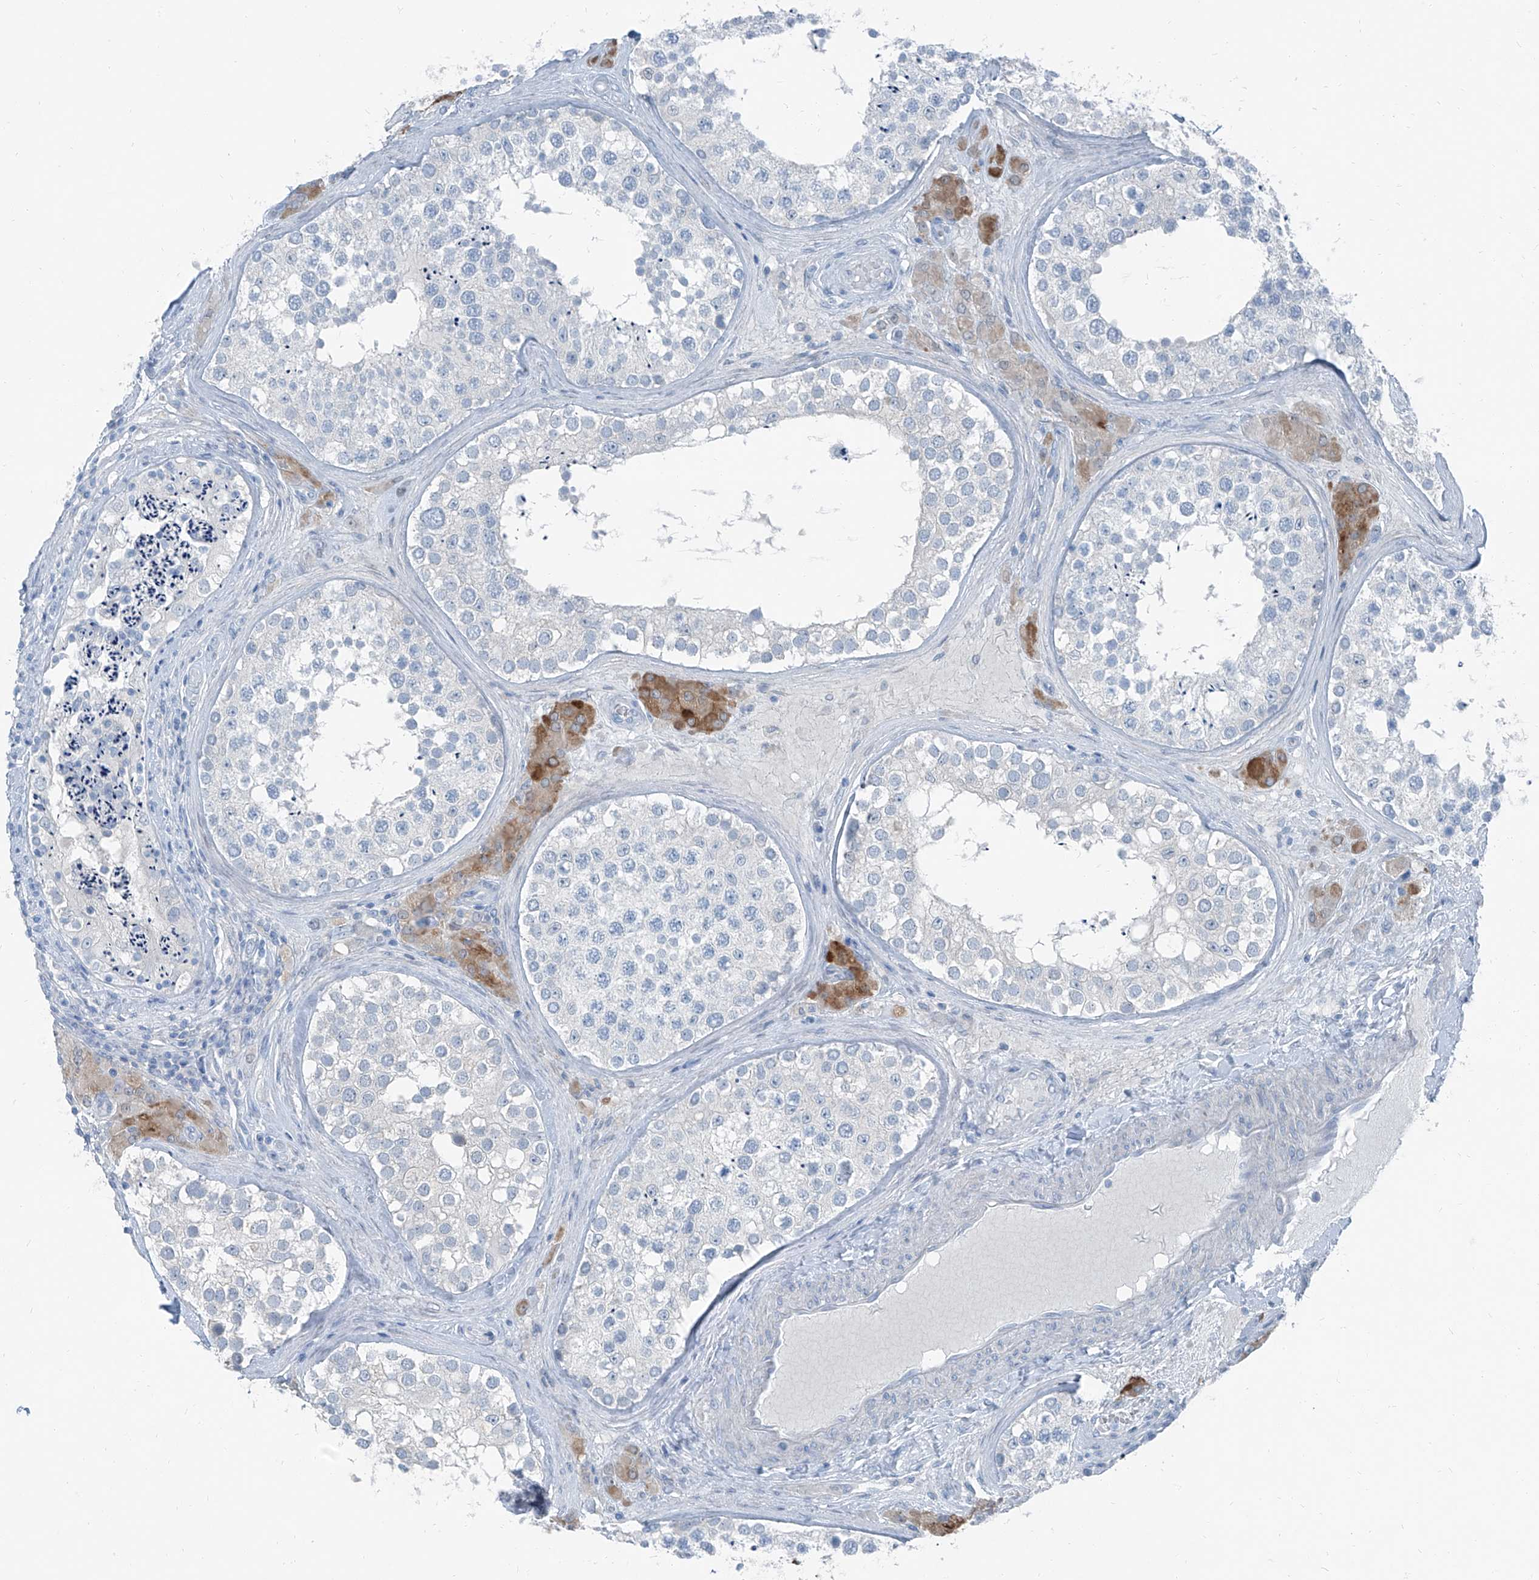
{"staining": {"intensity": "negative", "quantity": "none", "location": "none"}, "tissue": "testis", "cell_type": "Cells in seminiferous ducts", "image_type": "normal", "snomed": [{"axis": "morphology", "description": "Normal tissue, NOS"}, {"axis": "topography", "description": "Testis"}], "caption": "DAB immunohistochemical staining of benign testis exhibits no significant staining in cells in seminiferous ducts.", "gene": "RGN", "patient": {"sex": "male", "age": 46}}